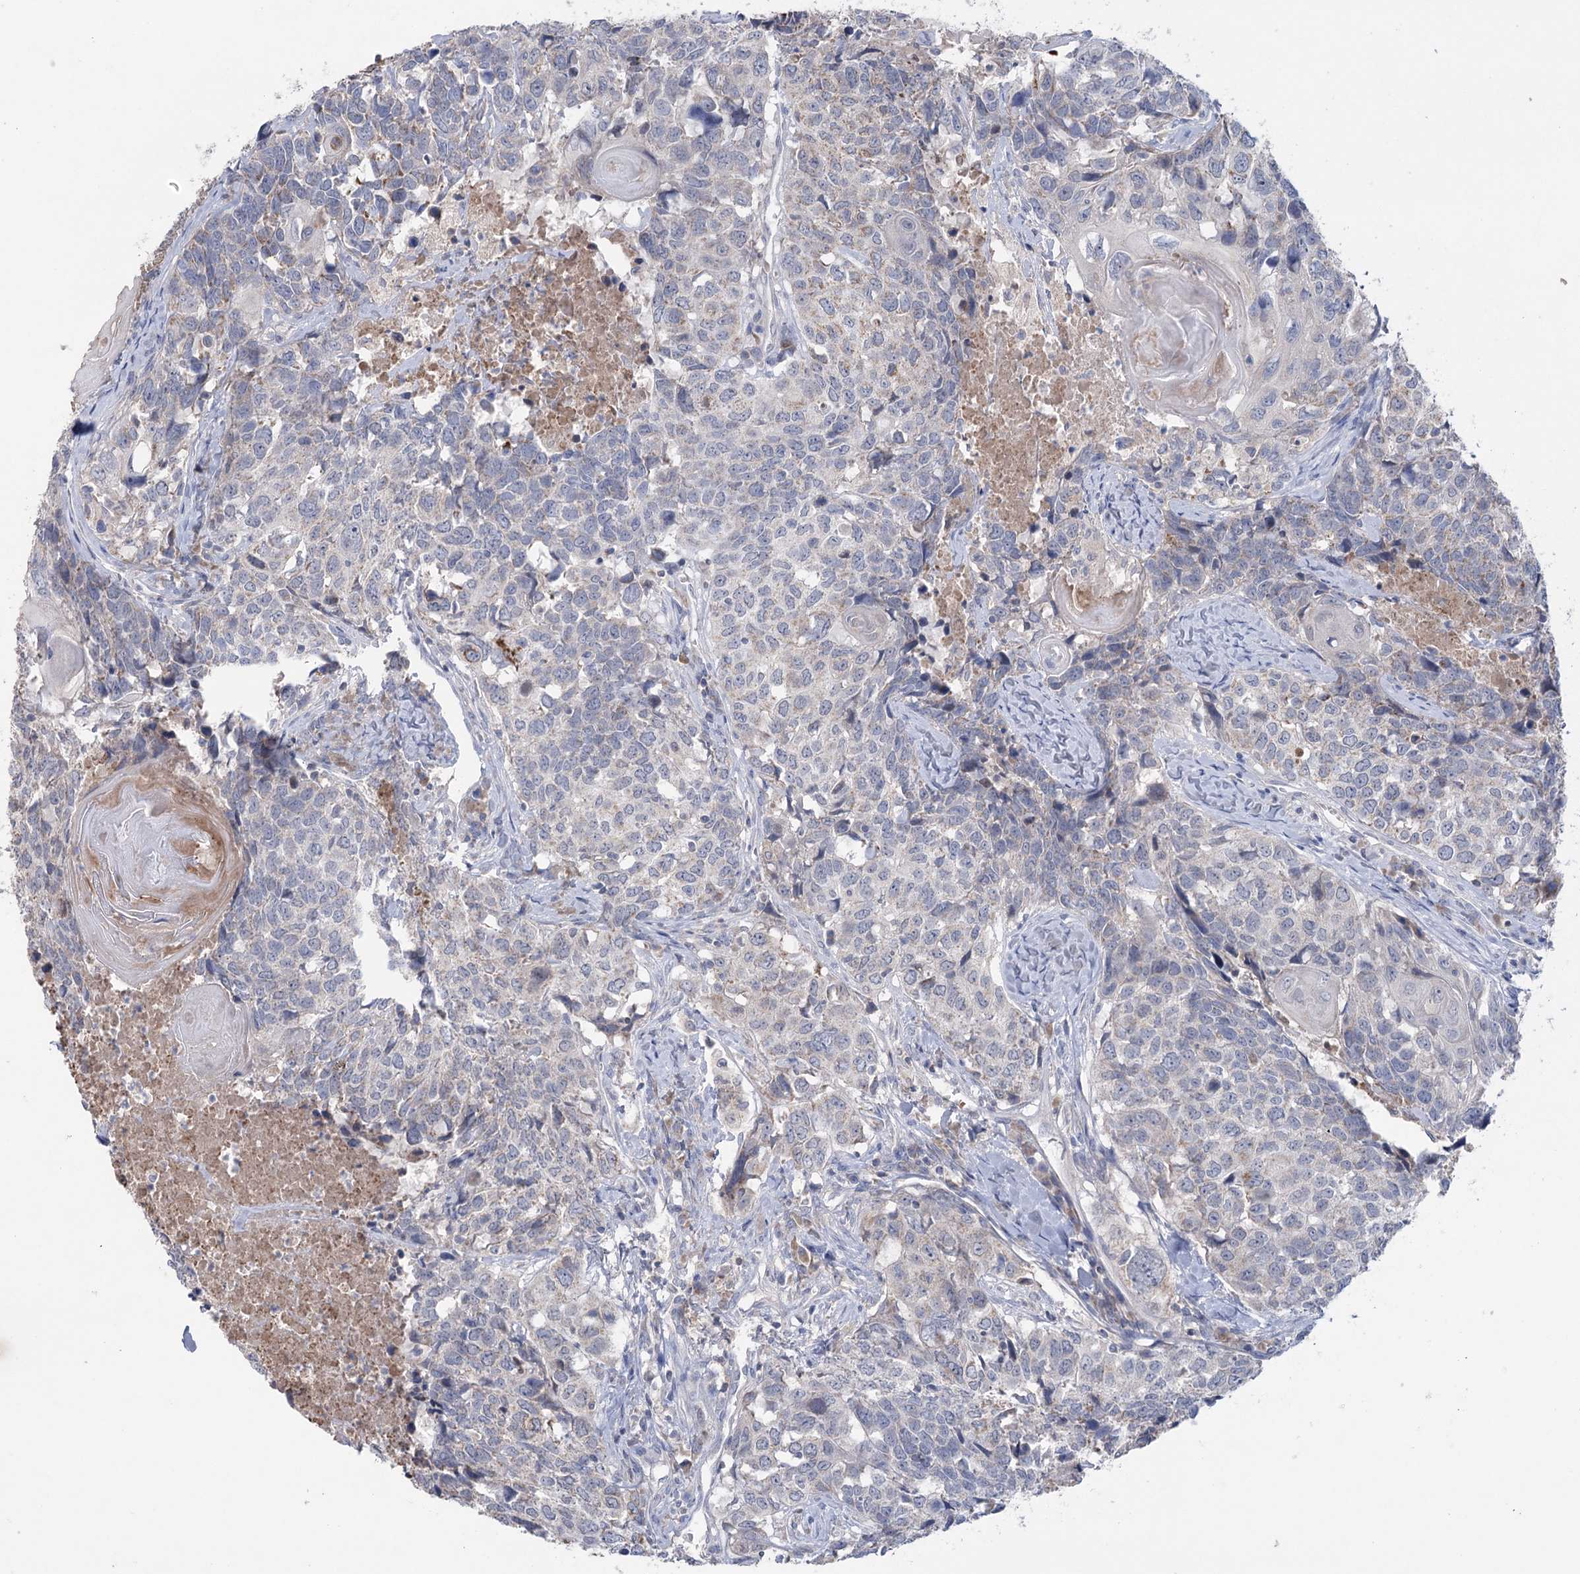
{"staining": {"intensity": "weak", "quantity": "<25%", "location": "cytoplasmic/membranous"}, "tissue": "head and neck cancer", "cell_type": "Tumor cells", "image_type": "cancer", "snomed": [{"axis": "morphology", "description": "Squamous cell carcinoma, NOS"}, {"axis": "topography", "description": "Head-Neck"}], "caption": "This is an immunohistochemistry (IHC) micrograph of human head and neck squamous cell carcinoma. There is no staining in tumor cells.", "gene": "MTCH2", "patient": {"sex": "male", "age": 66}}